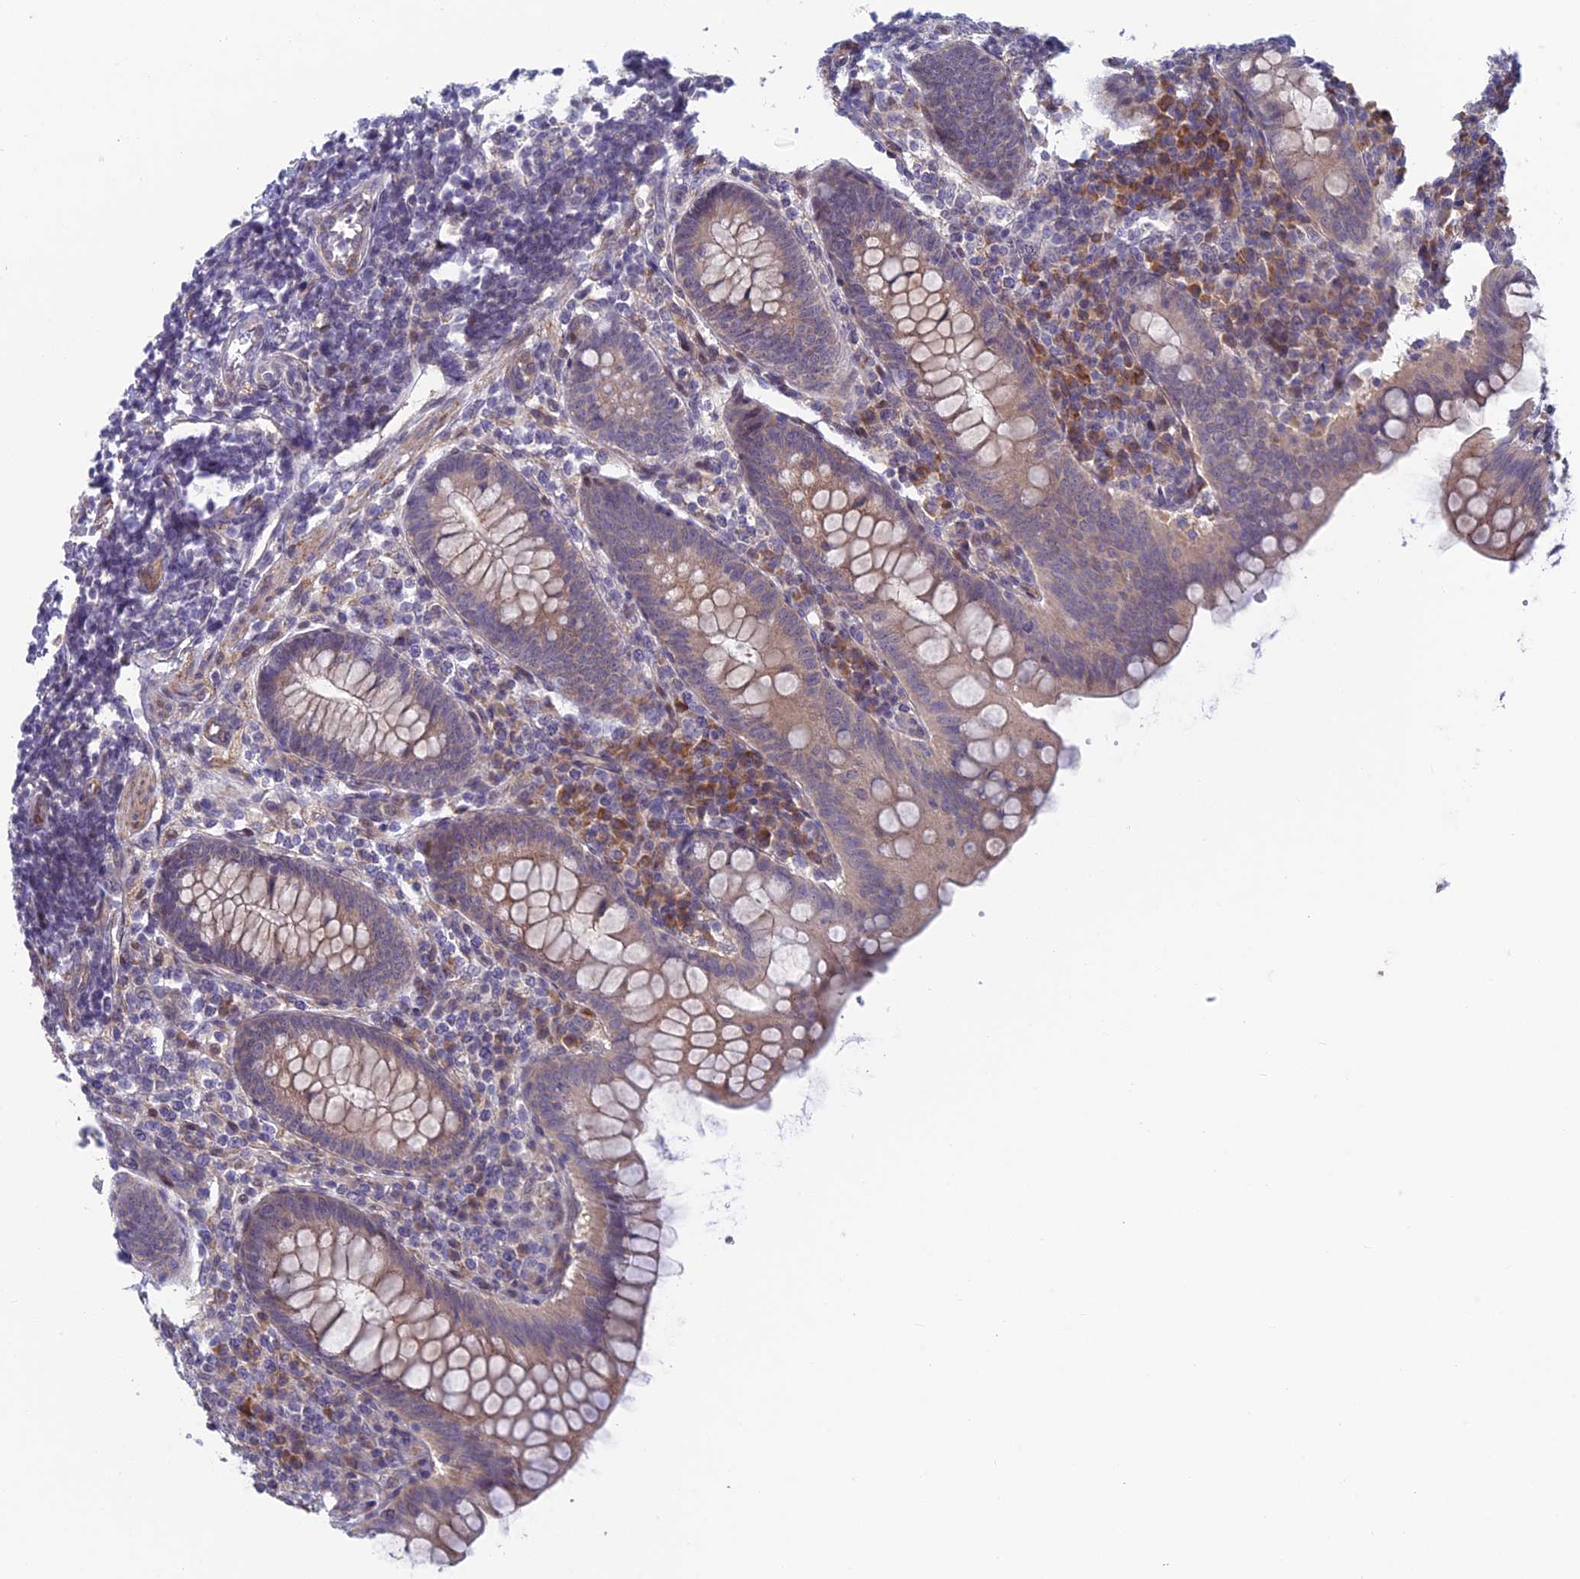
{"staining": {"intensity": "moderate", "quantity": "25%-75%", "location": "cytoplasmic/membranous"}, "tissue": "appendix", "cell_type": "Glandular cells", "image_type": "normal", "snomed": [{"axis": "morphology", "description": "Normal tissue, NOS"}, {"axis": "topography", "description": "Appendix"}], "caption": "Protein analysis of unremarkable appendix shows moderate cytoplasmic/membranous staining in about 25%-75% of glandular cells. (Brightfield microscopy of DAB IHC at high magnification).", "gene": "PPP1R26", "patient": {"sex": "female", "age": 33}}